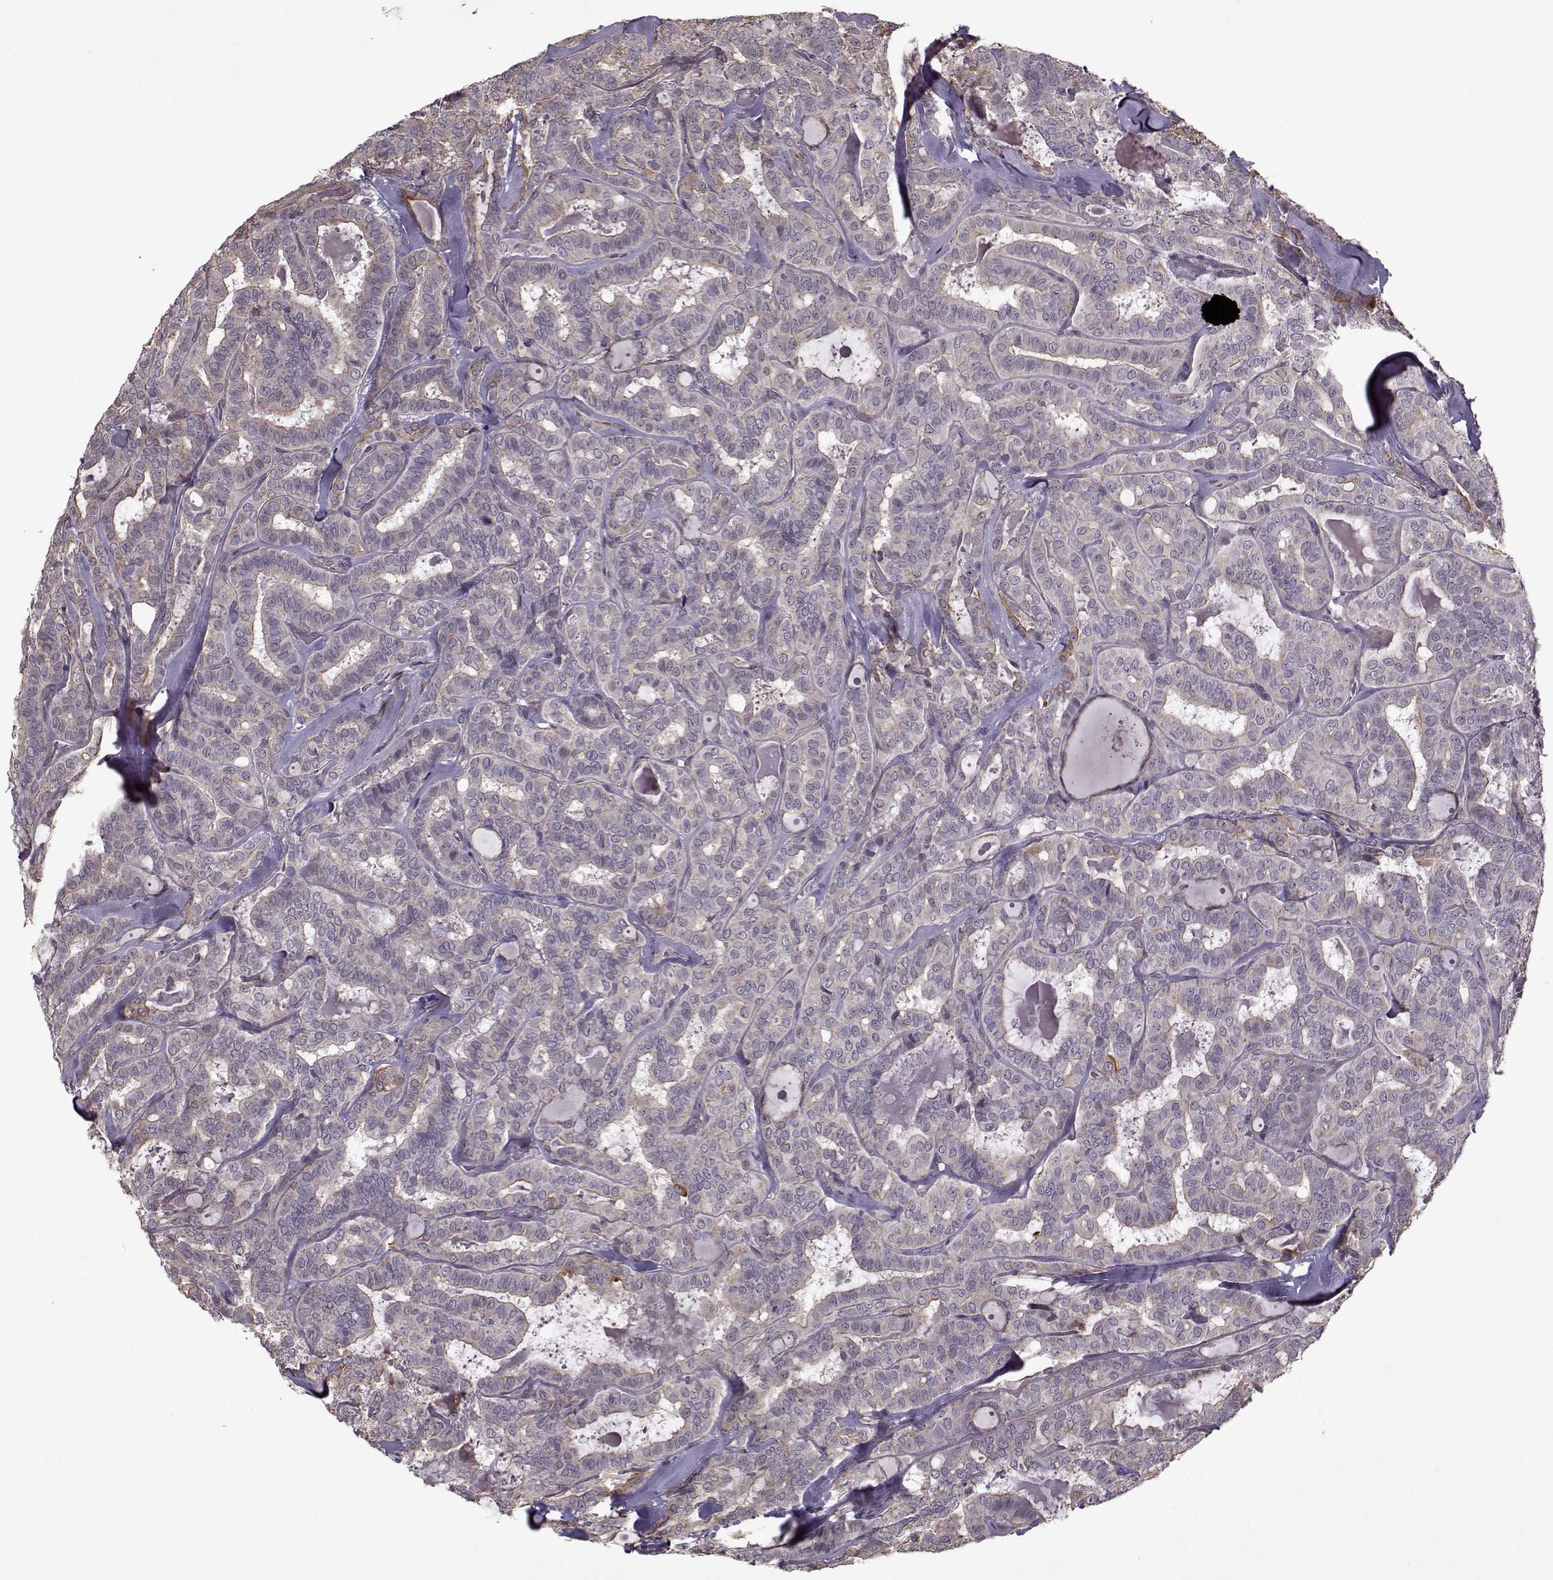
{"staining": {"intensity": "moderate", "quantity": "<25%", "location": "cytoplasmic/membranous"}, "tissue": "thyroid cancer", "cell_type": "Tumor cells", "image_type": "cancer", "snomed": [{"axis": "morphology", "description": "Papillary adenocarcinoma, NOS"}, {"axis": "topography", "description": "Thyroid gland"}], "caption": "A micrograph of thyroid cancer (papillary adenocarcinoma) stained for a protein displays moderate cytoplasmic/membranous brown staining in tumor cells. The protein is stained brown, and the nuclei are stained in blue (DAB IHC with brightfield microscopy, high magnification).", "gene": "KRT9", "patient": {"sex": "female", "age": 39}}